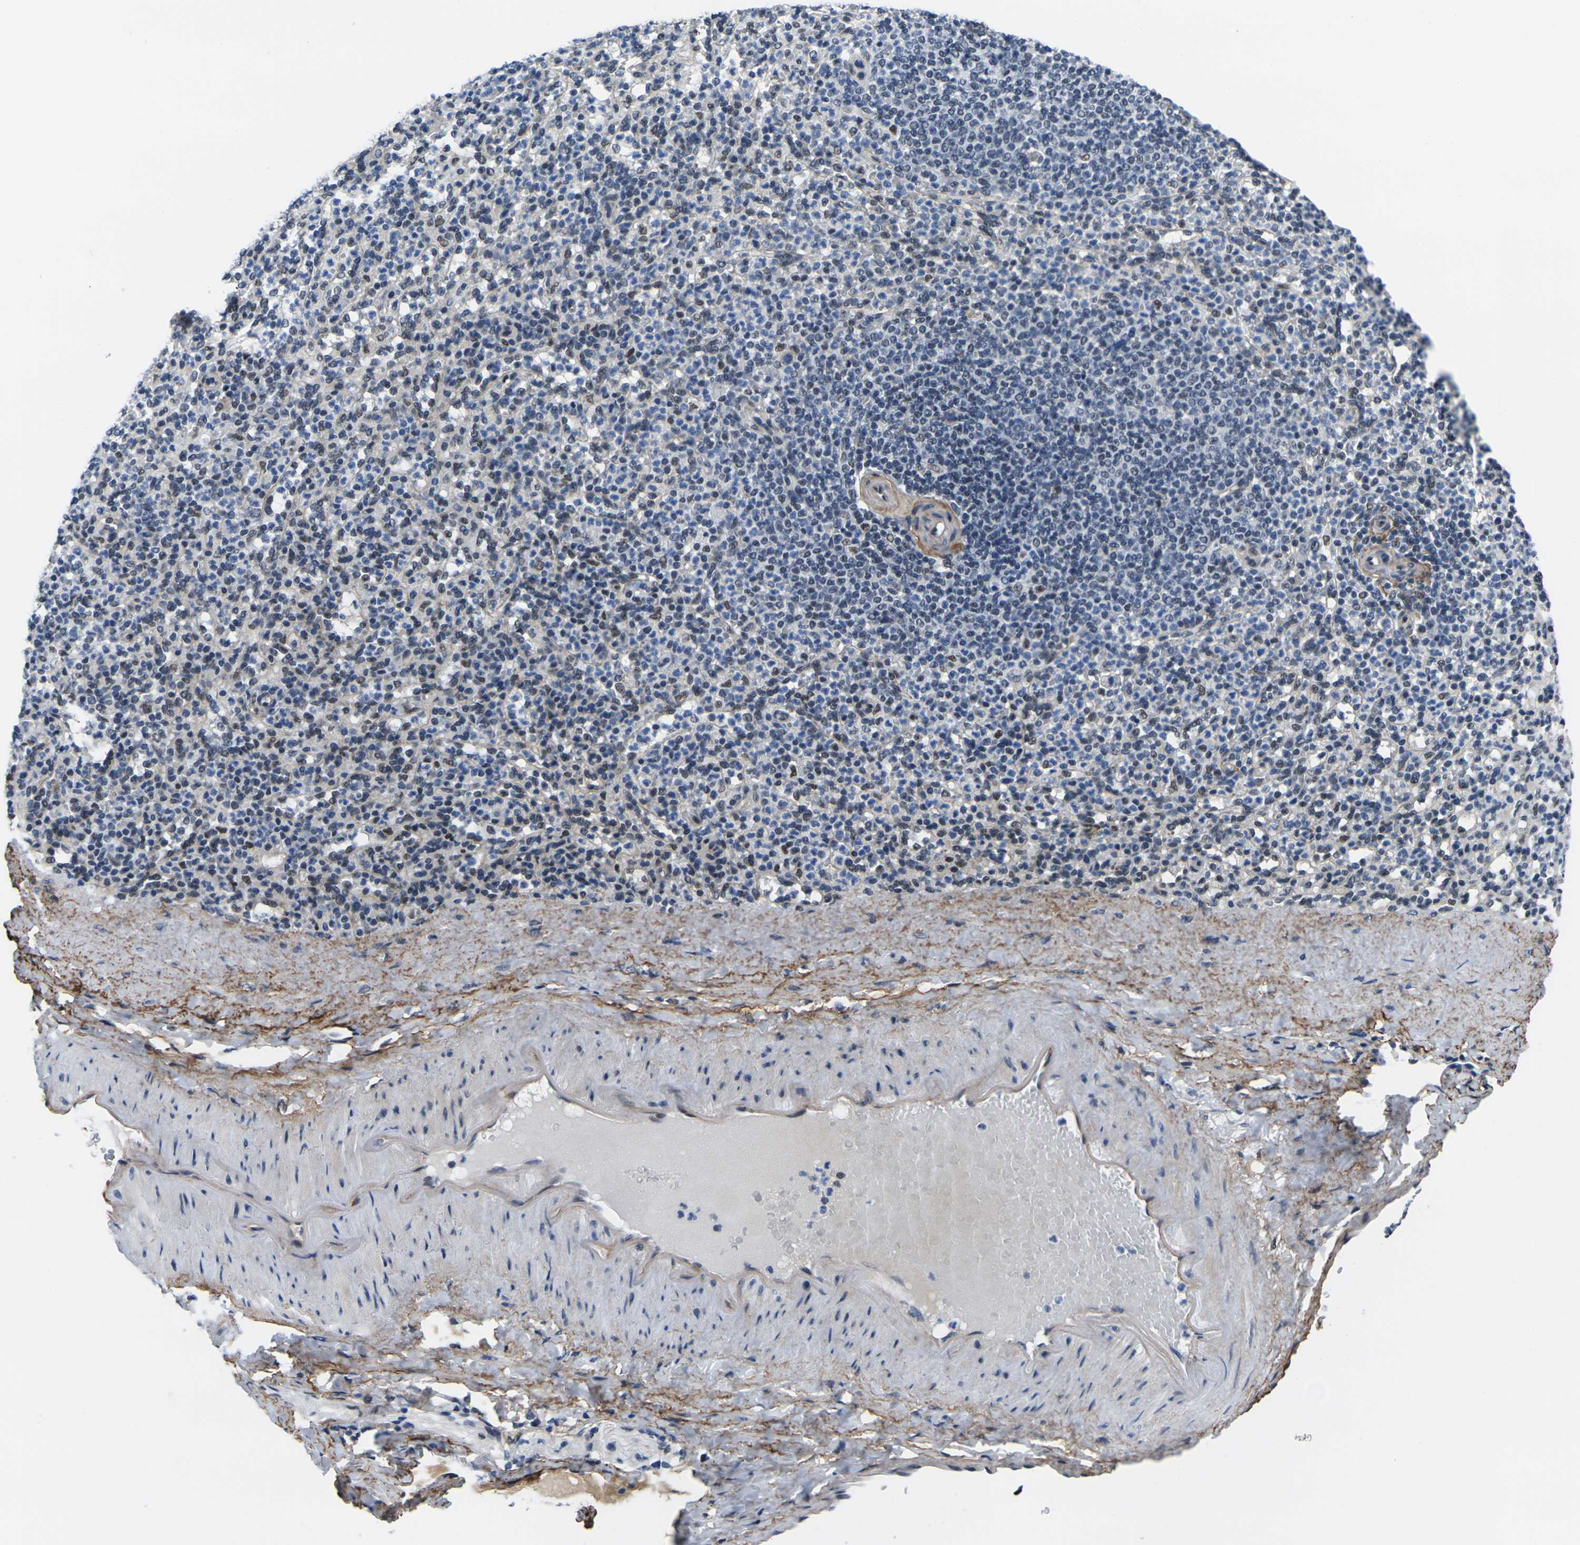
{"staining": {"intensity": "moderate", "quantity": "25%-75%", "location": "nuclear"}, "tissue": "spleen", "cell_type": "Cells in red pulp", "image_type": "normal", "snomed": [{"axis": "morphology", "description": "Normal tissue, NOS"}, {"axis": "topography", "description": "Spleen"}], "caption": "The photomicrograph exhibits a brown stain indicating the presence of a protein in the nuclear of cells in red pulp in spleen. The staining was performed using DAB to visualize the protein expression in brown, while the nuclei were stained in blue with hematoxylin (Magnification: 20x).", "gene": "RBM7", "patient": {"sex": "male", "age": 36}}